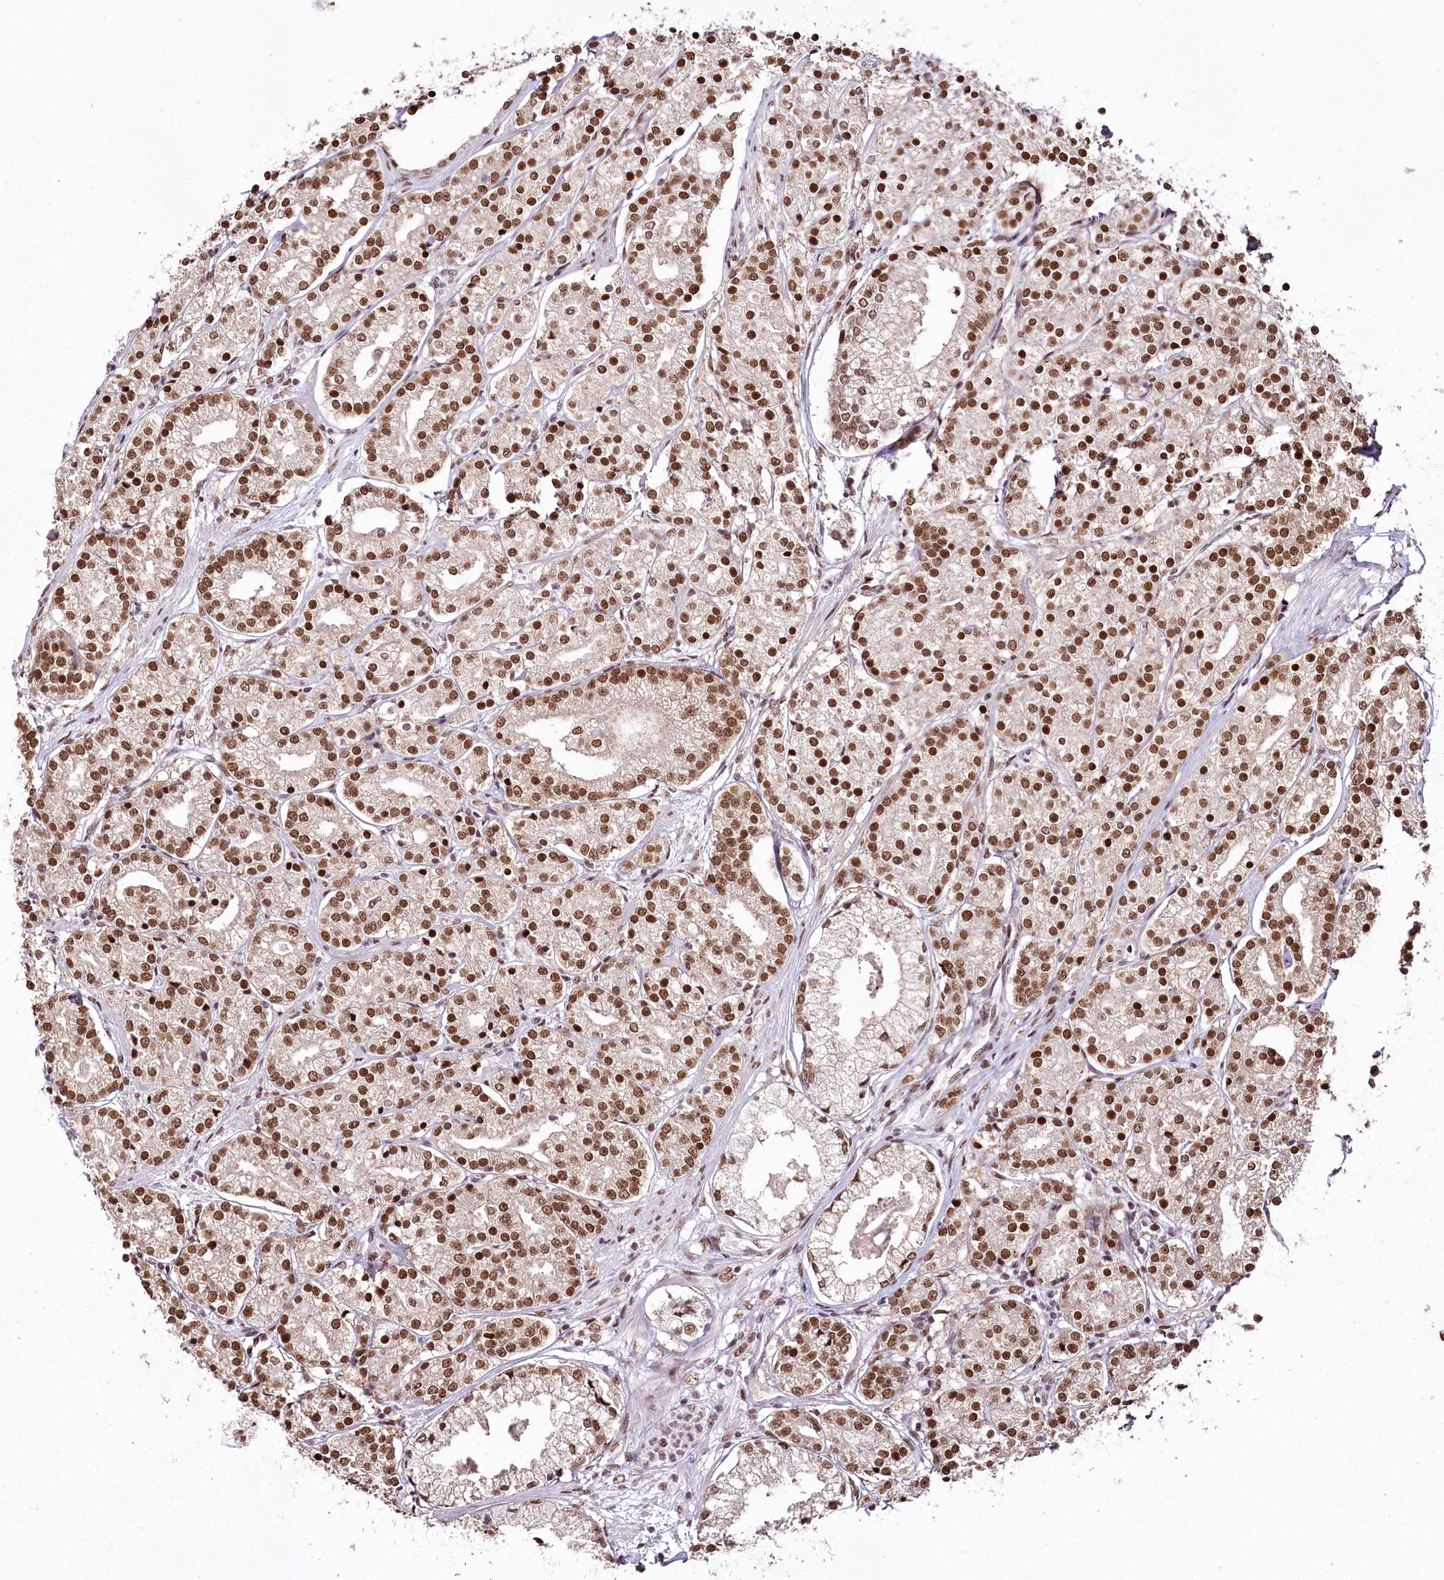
{"staining": {"intensity": "strong", "quantity": ">75%", "location": "cytoplasmic/membranous,nuclear"}, "tissue": "prostate cancer", "cell_type": "Tumor cells", "image_type": "cancer", "snomed": [{"axis": "morphology", "description": "Adenocarcinoma, High grade"}, {"axis": "topography", "description": "Prostate"}], "caption": "DAB (3,3'-diaminobenzidine) immunohistochemical staining of human prostate cancer reveals strong cytoplasmic/membranous and nuclear protein expression in approximately >75% of tumor cells.", "gene": "SMARCE1", "patient": {"sex": "male", "age": 69}}